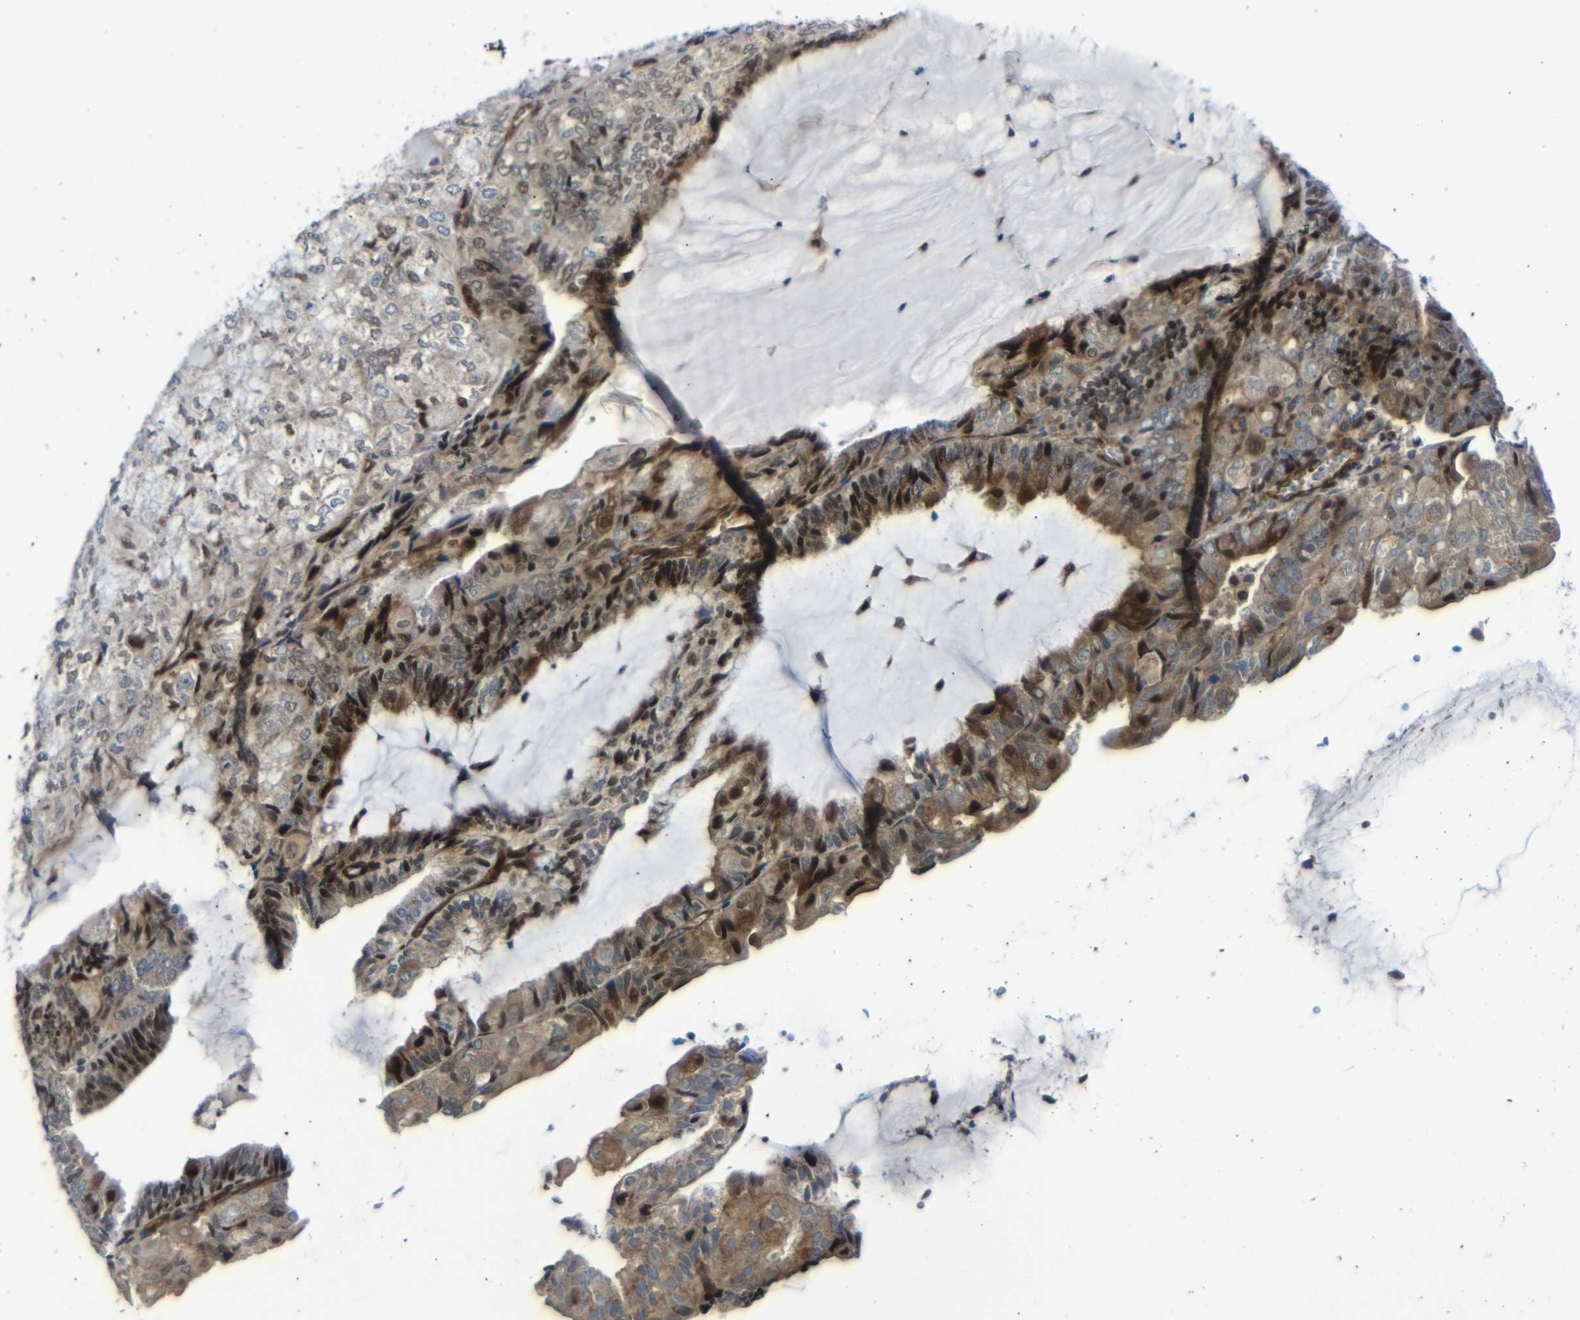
{"staining": {"intensity": "moderate", "quantity": ">75%", "location": "cytoplasmic/membranous,nuclear"}, "tissue": "endometrial cancer", "cell_type": "Tumor cells", "image_type": "cancer", "snomed": [{"axis": "morphology", "description": "Adenocarcinoma, NOS"}, {"axis": "topography", "description": "Endometrium"}], "caption": "Immunohistochemical staining of endometrial cancer shows moderate cytoplasmic/membranous and nuclear protein positivity in about >75% of tumor cells.", "gene": "PARP14", "patient": {"sex": "female", "age": 81}}